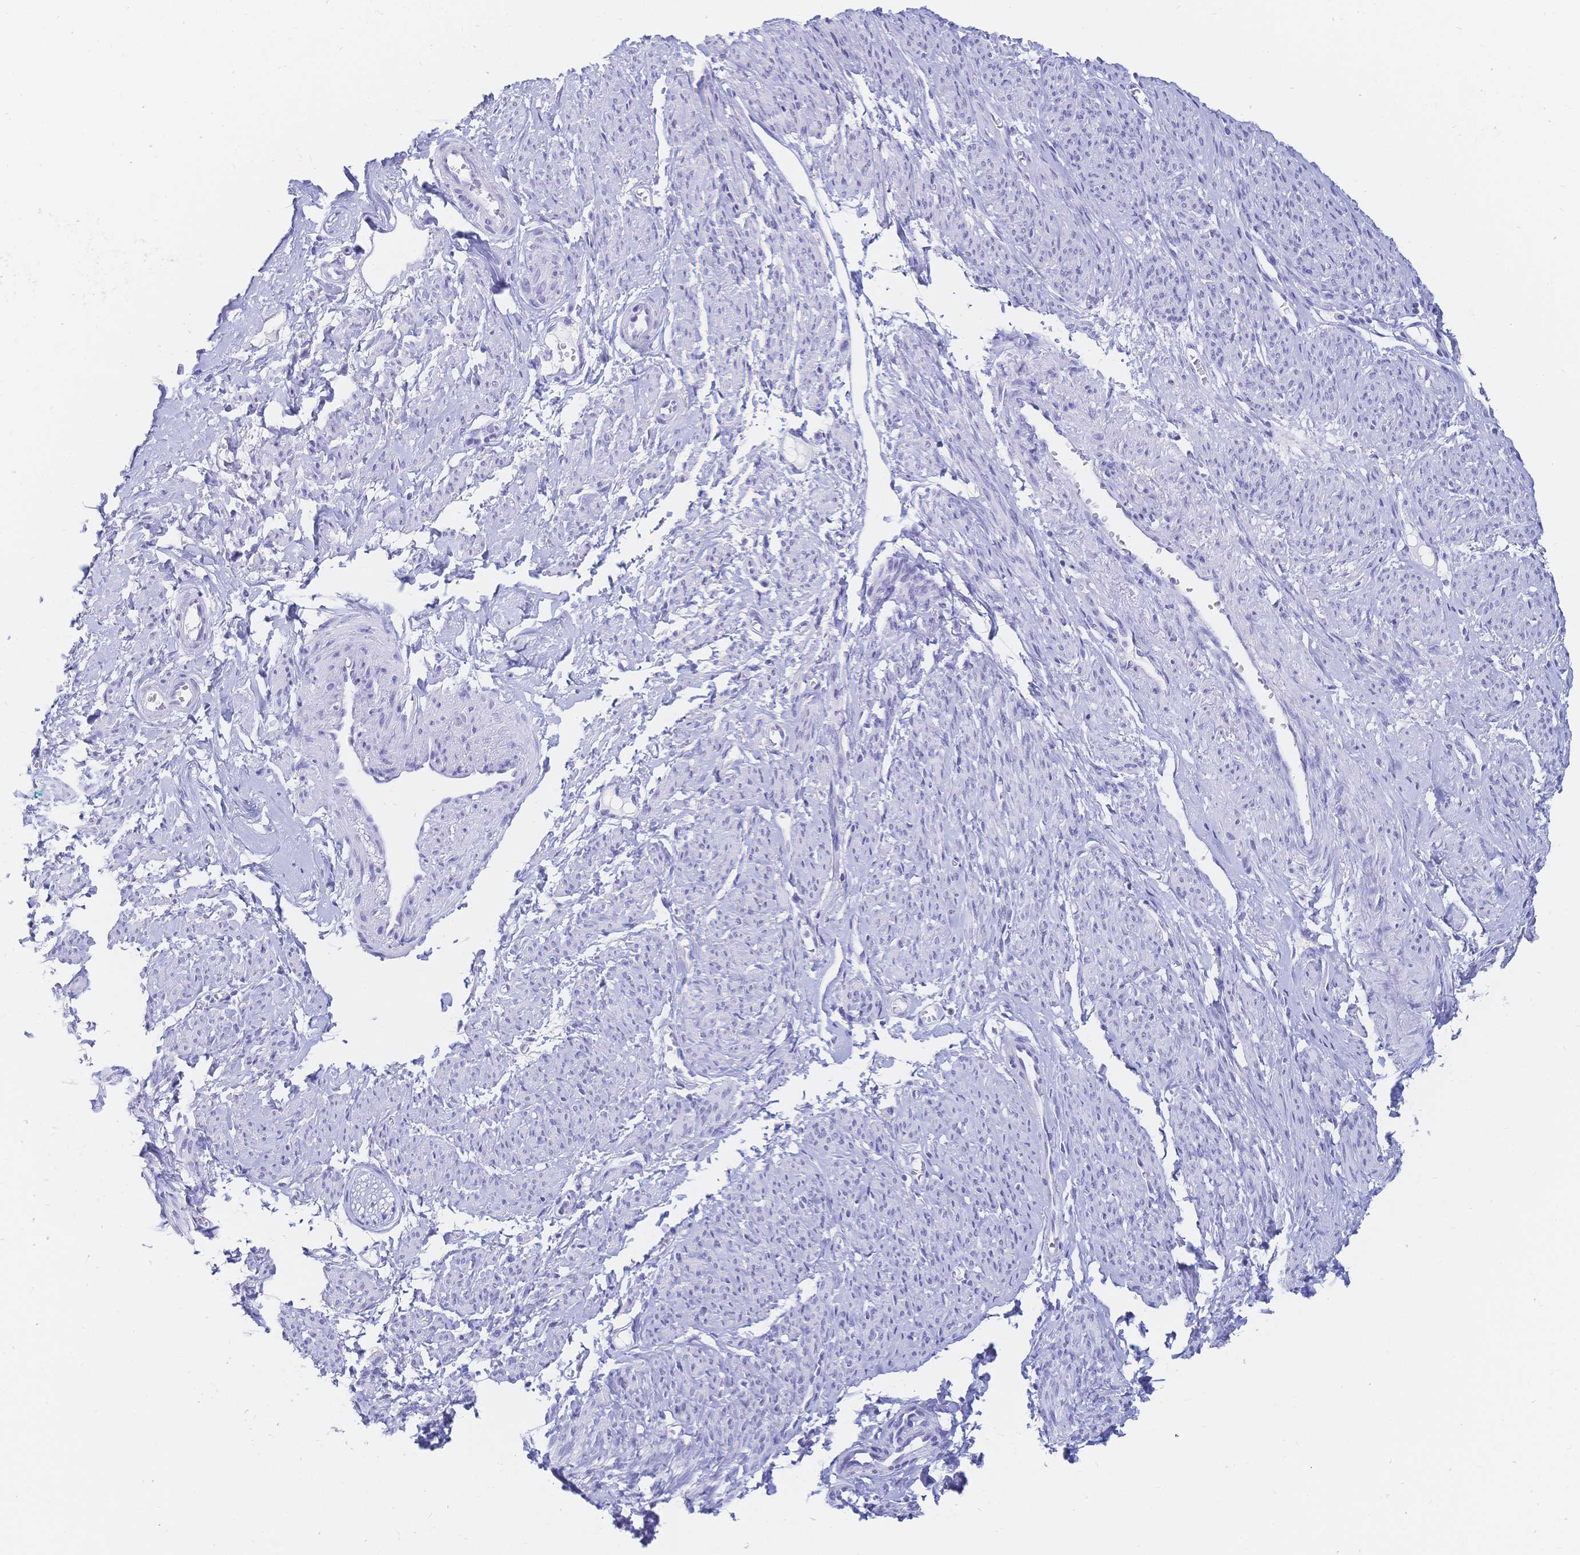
{"staining": {"intensity": "negative", "quantity": "none", "location": "none"}, "tissue": "smooth muscle", "cell_type": "Smooth muscle cells", "image_type": "normal", "snomed": [{"axis": "morphology", "description": "Normal tissue, NOS"}, {"axis": "topography", "description": "Smooth muscle"}], "caption": "DAB immunohistochemical staining of unremarkable human smooth muscle displays no significant staining in smooth muscle cells. The staining is performed using DAB (3,3'-diaminobenzidine) brown chromogen with nuclei counter-stained in using hematoxylin.", "gene": "MEP1B", "patient": {"sex": "female", "age": 65}}